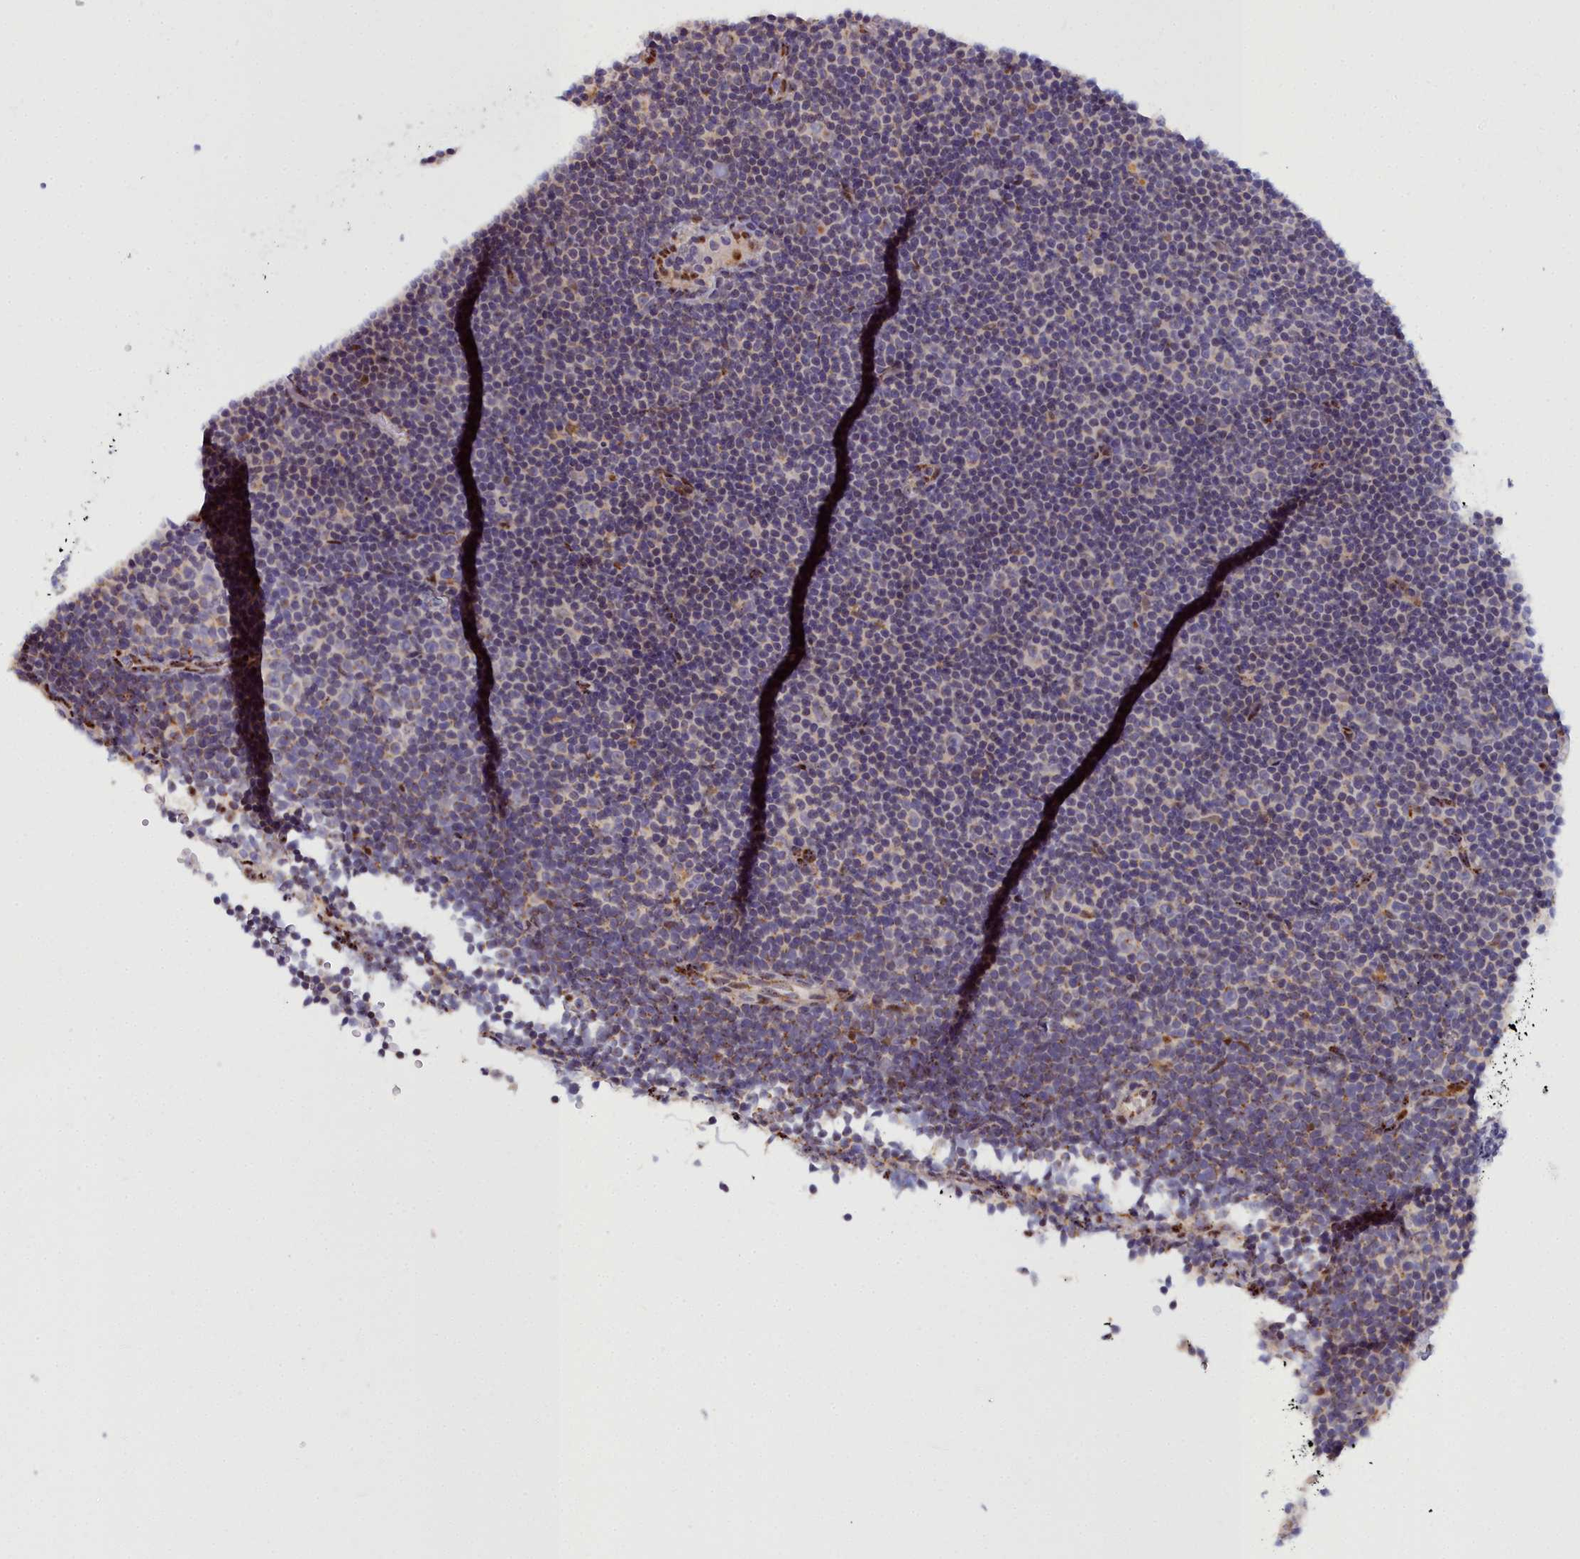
{"staining": {"intensity": "negative", "quantity": "none", "location": "none"}, "tissue": "lymphoma", "cell_type": "Tumor cells", "image_type": "cancer", "snomed": [{"axis": "morphology", "description": "Malignant lymphoma, non-Hodgkin's type, Low grade"}, {"axis": "topography", "description": "Lymph node"}], "caption": "DAB (3,3'-diaminobenzidine) immunohistochemical staining of low-grade malignant lymphoma, non-Hodgkin's type exhibits no significant staining in tumor cells. The staining was performed using DAB (3,3'-diaminobenzidine) to visualize the protein expression in brown, while the nuclei were stained in blue with hematoxylin (Magnification: 20x).", "gene": "WDPCP", "patient": {"sex": "female", "age": 67}}